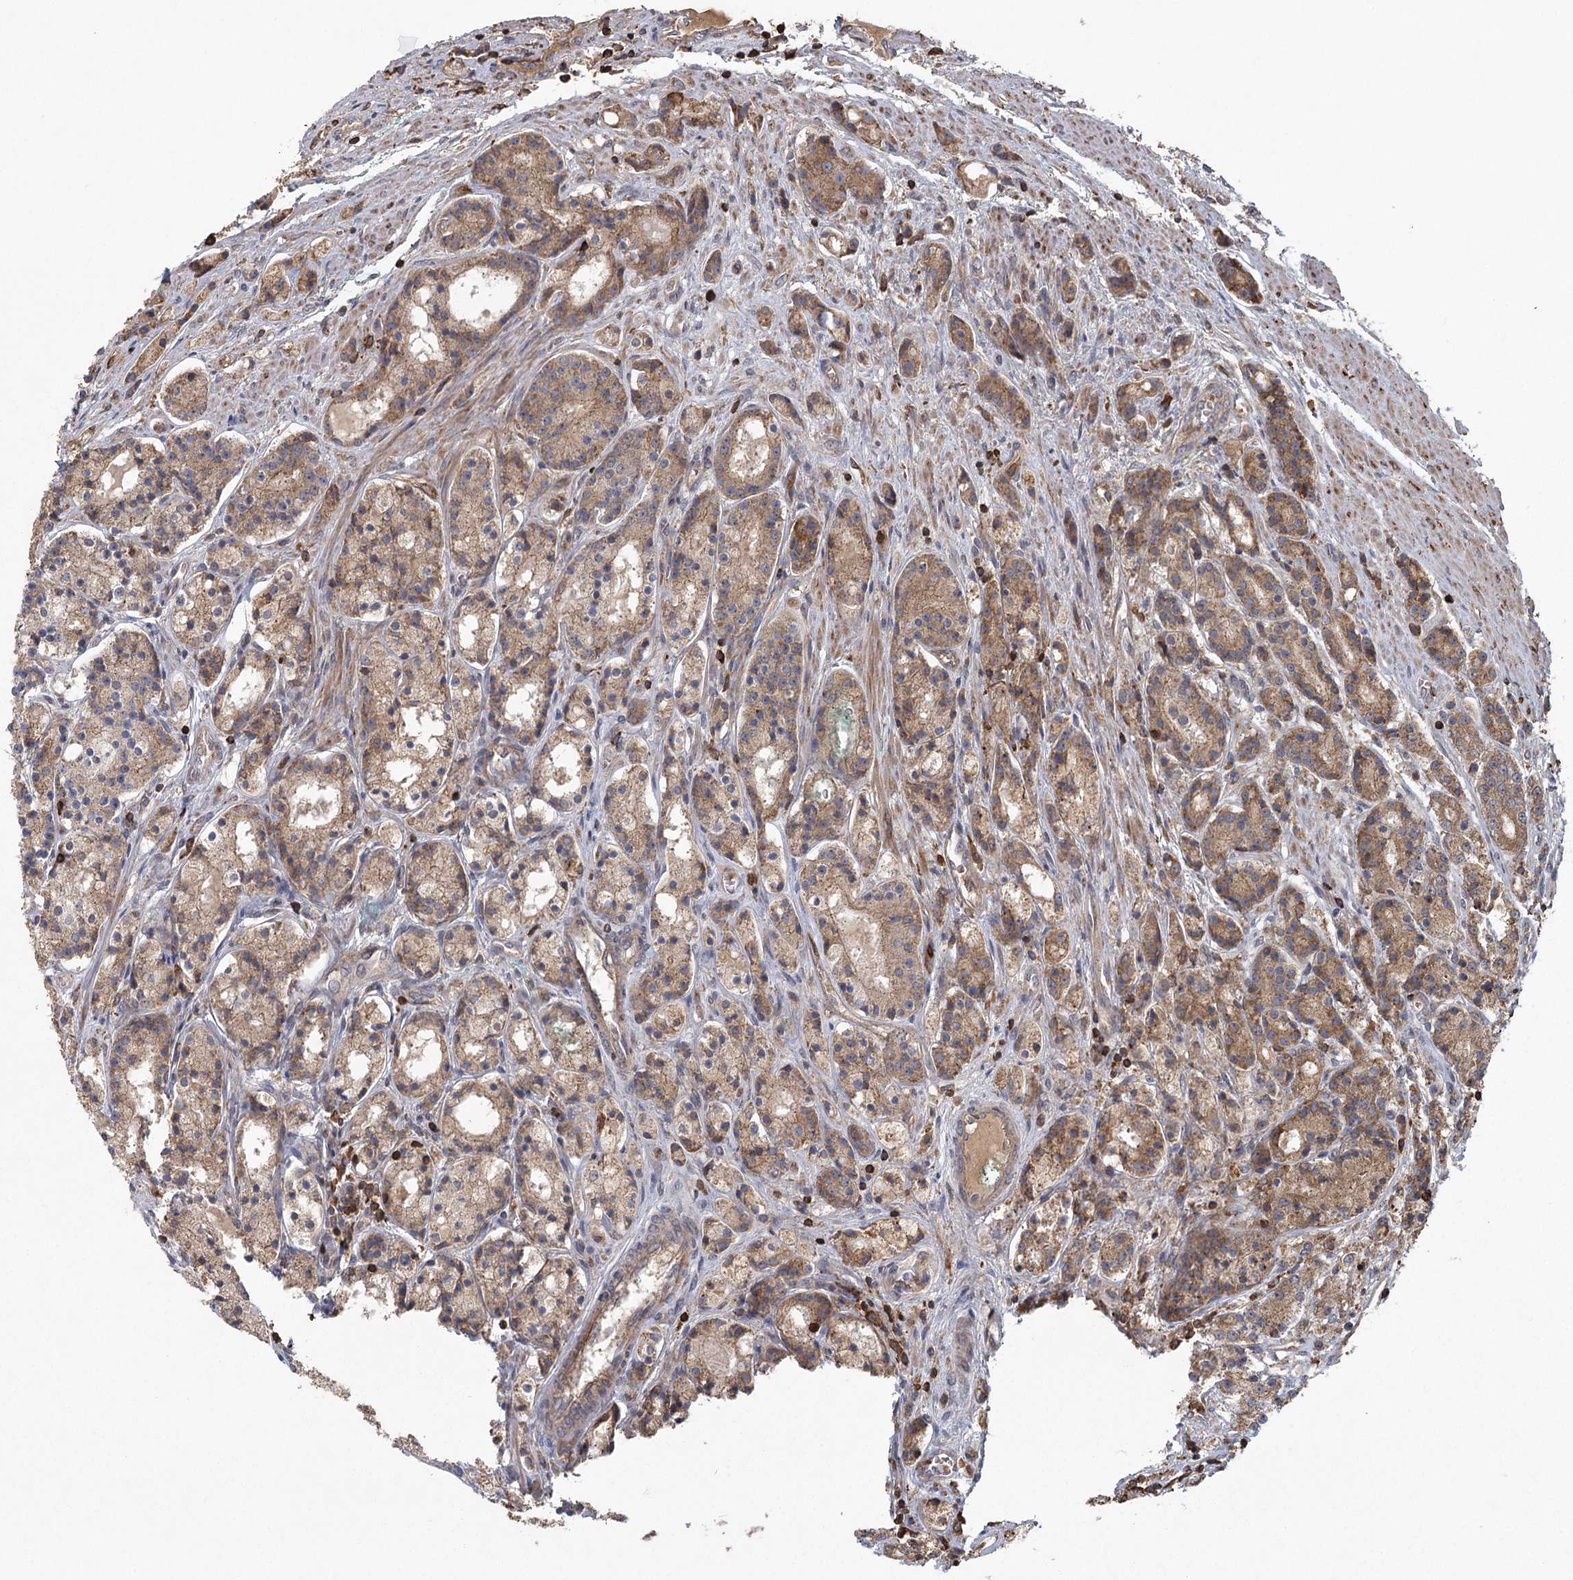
{"staining": {"intensity": "moderate", "quantity": ">75%", "location": "cytoplasmic/membranous"}, "tissue": "prostate cancer", "cell_type": "Tumor cells", "image_type": "cancer", "snomed": [{"axis": "morphology", "description": "Adenocarcinoma, High grade"}, {"axis": "topography", "description": "Prostate"}], "caption": "A brown stain highlights moderate cytoplasmic/membranous expression of a protein in prostate cancer tumor cells.", "gene": "PLEKHA7", "patient": {"sex": "male", "age": 60}}